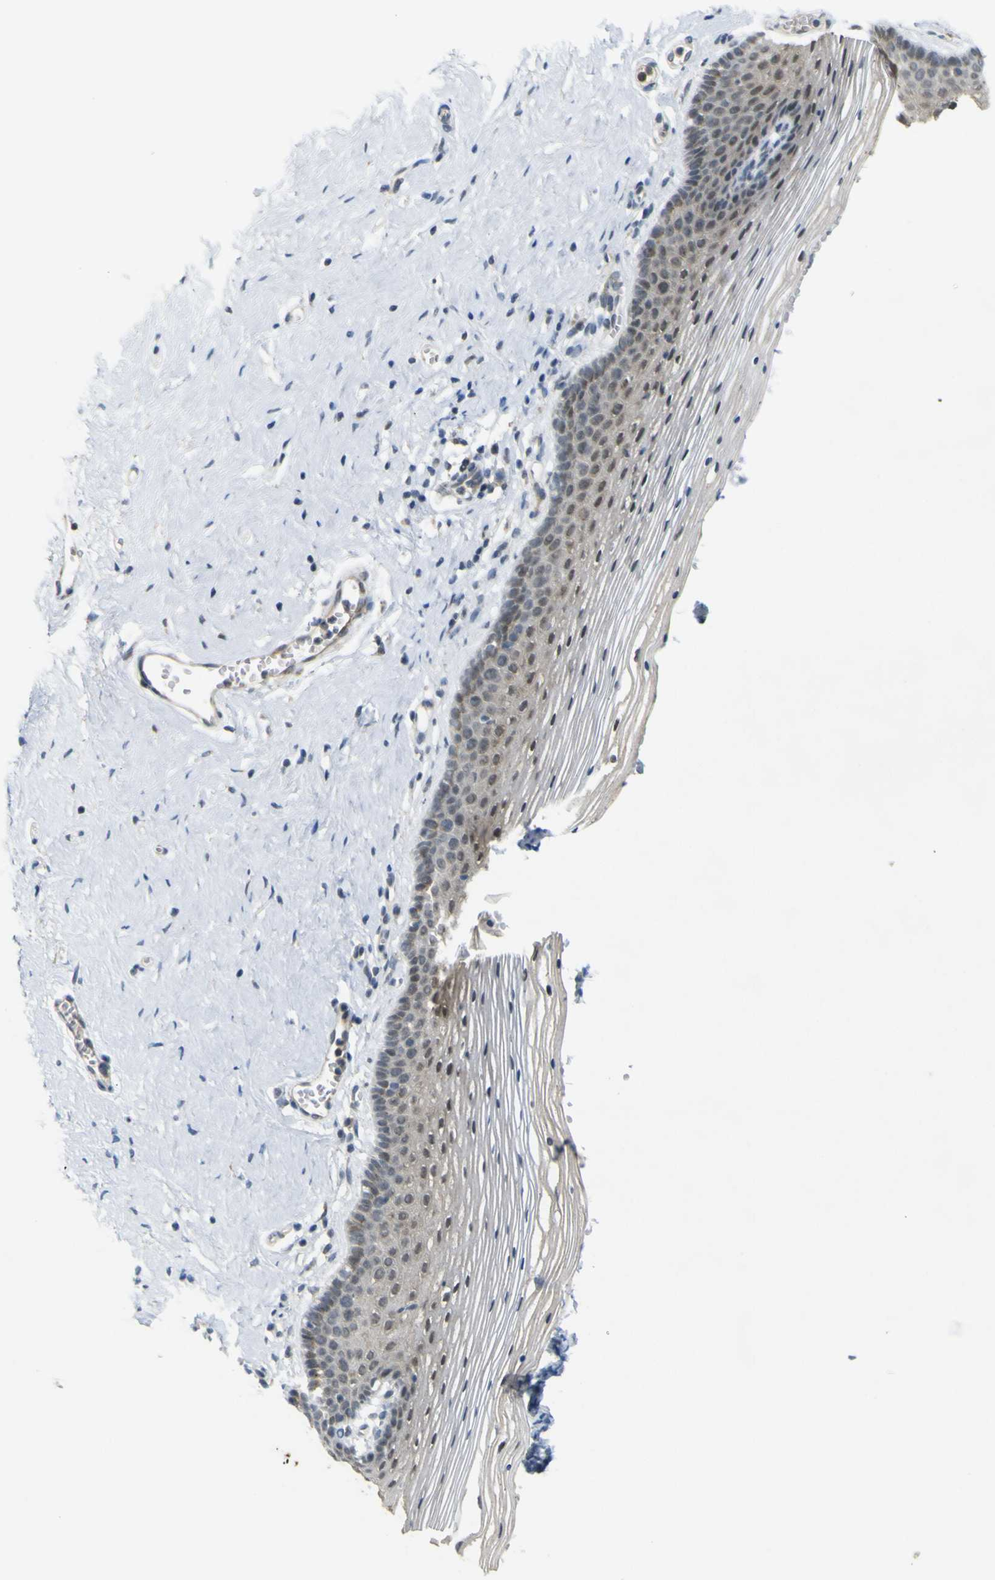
{"staining": {"intensity": "negative", "quantity": "none", "location": "none"}, "tissue": "vagina", "cell_type": "Squamous epithelial cells", "image_type": "normal", "snomed": [{"axis": "morphology", "description": "Normal tissue, NOS"}, {"axis": "topography", "description": "Vagina"}], "caption": "Image shows no protein staining in squamous epithelial cells of benign vagina. The staining was performed using DAB (3,3'-diaminobenzidine) to visualize the protein expression in brown, while the nuclei were stained in blue with hematoxylin (Magnification: 20x).", "gene": "IGF2R", "patient": {"sex": "female", "age": 32}}